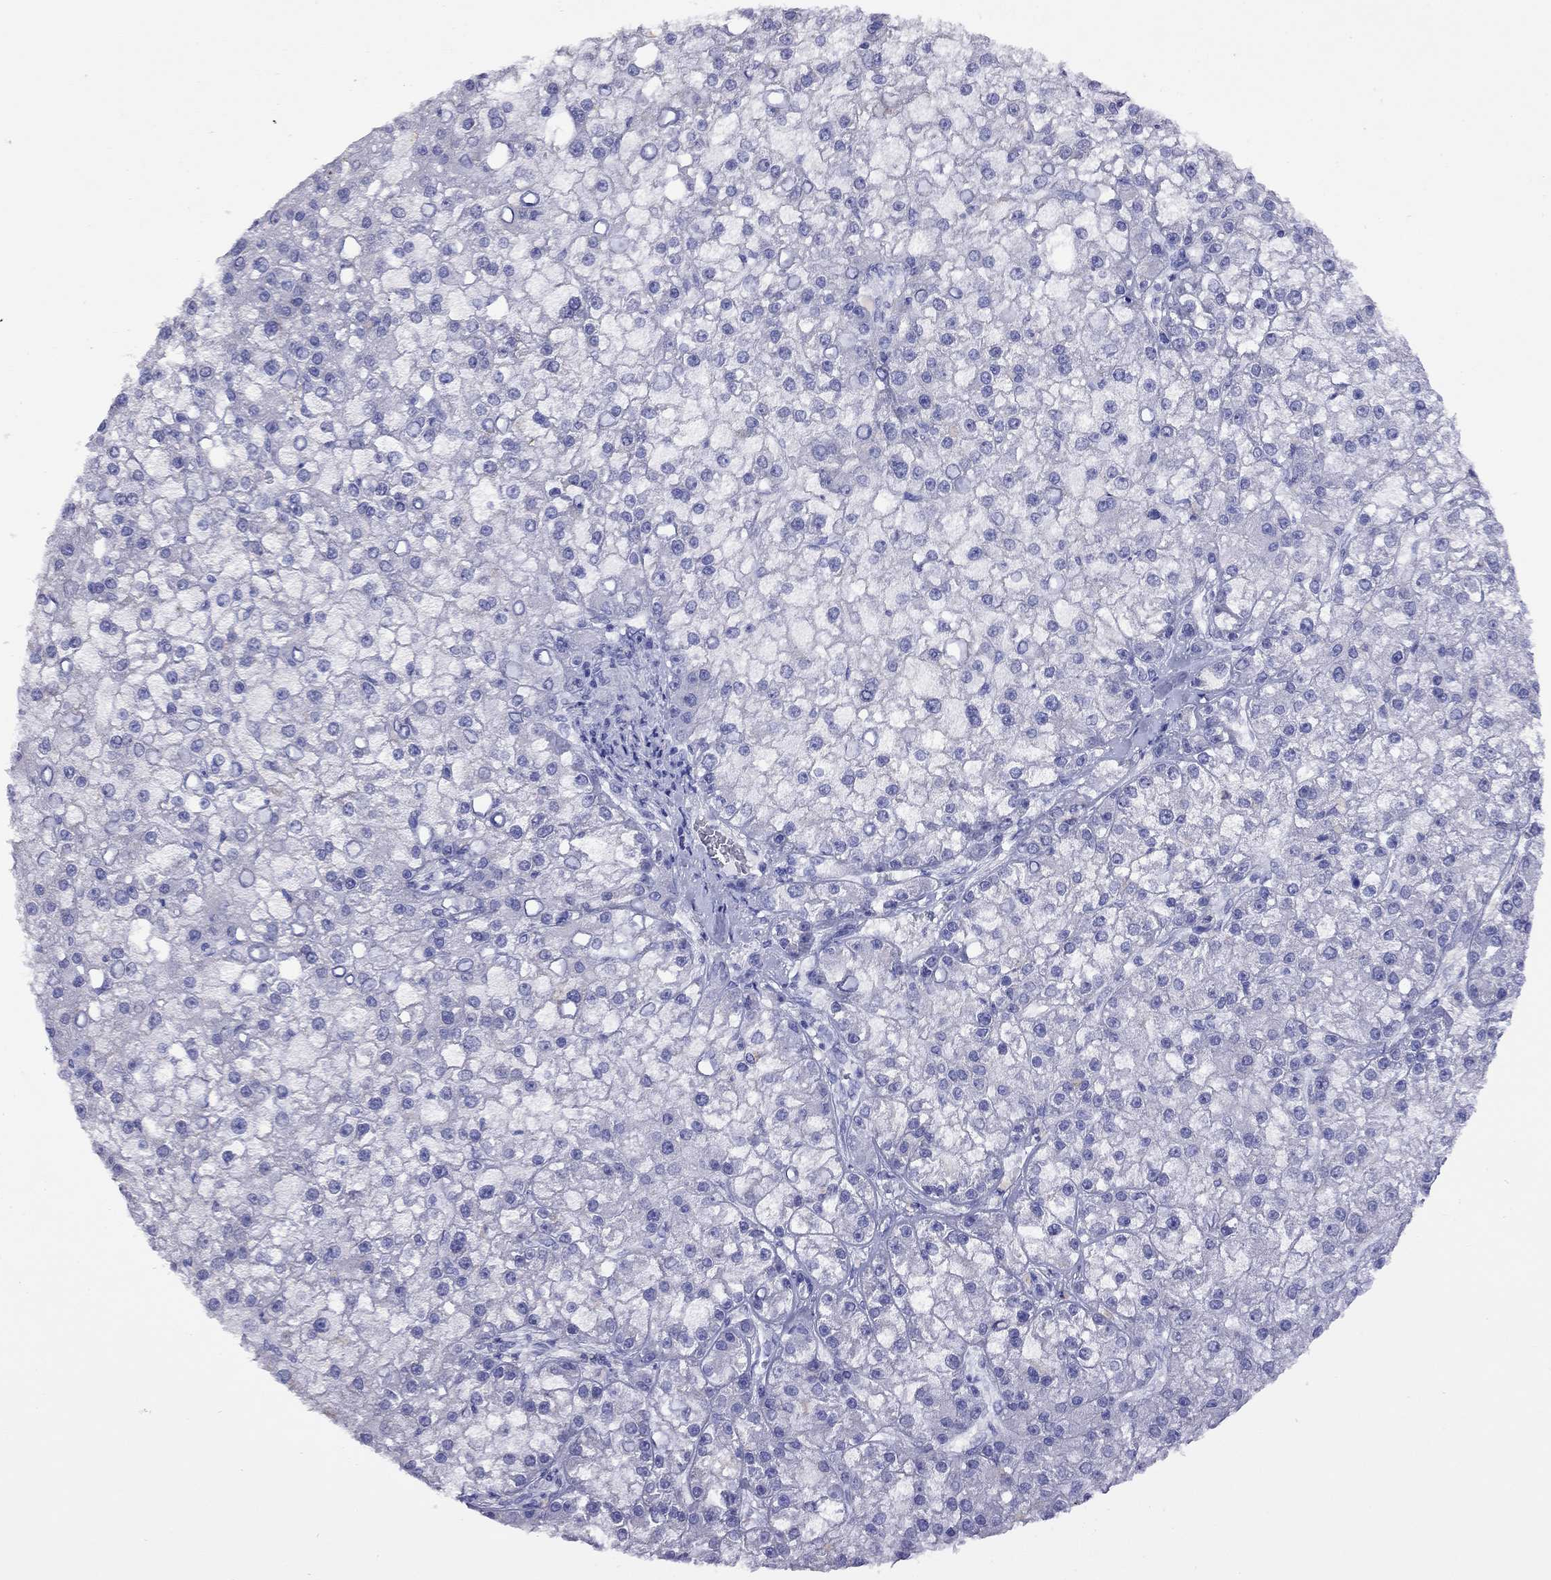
{"staining": {"intensity": "negative", "quantity": "none", "location": "none"}, "tissue": "liver cancer", "cell_type": "Tumor cells", "image_type": "cancer", "snomed": [{"axis": "morphology", "description": "Carcinoma, Hepatocellular, NOS"}, {"axis": "topography", "description": "Liver"}], "caption": "Immunohistochemistry of liver cancer (hepatocellular carcinoma) reveals no expression in tumor cells.", "gene": "FIGLA", "patient": {"sex": "male", "age": 67}}